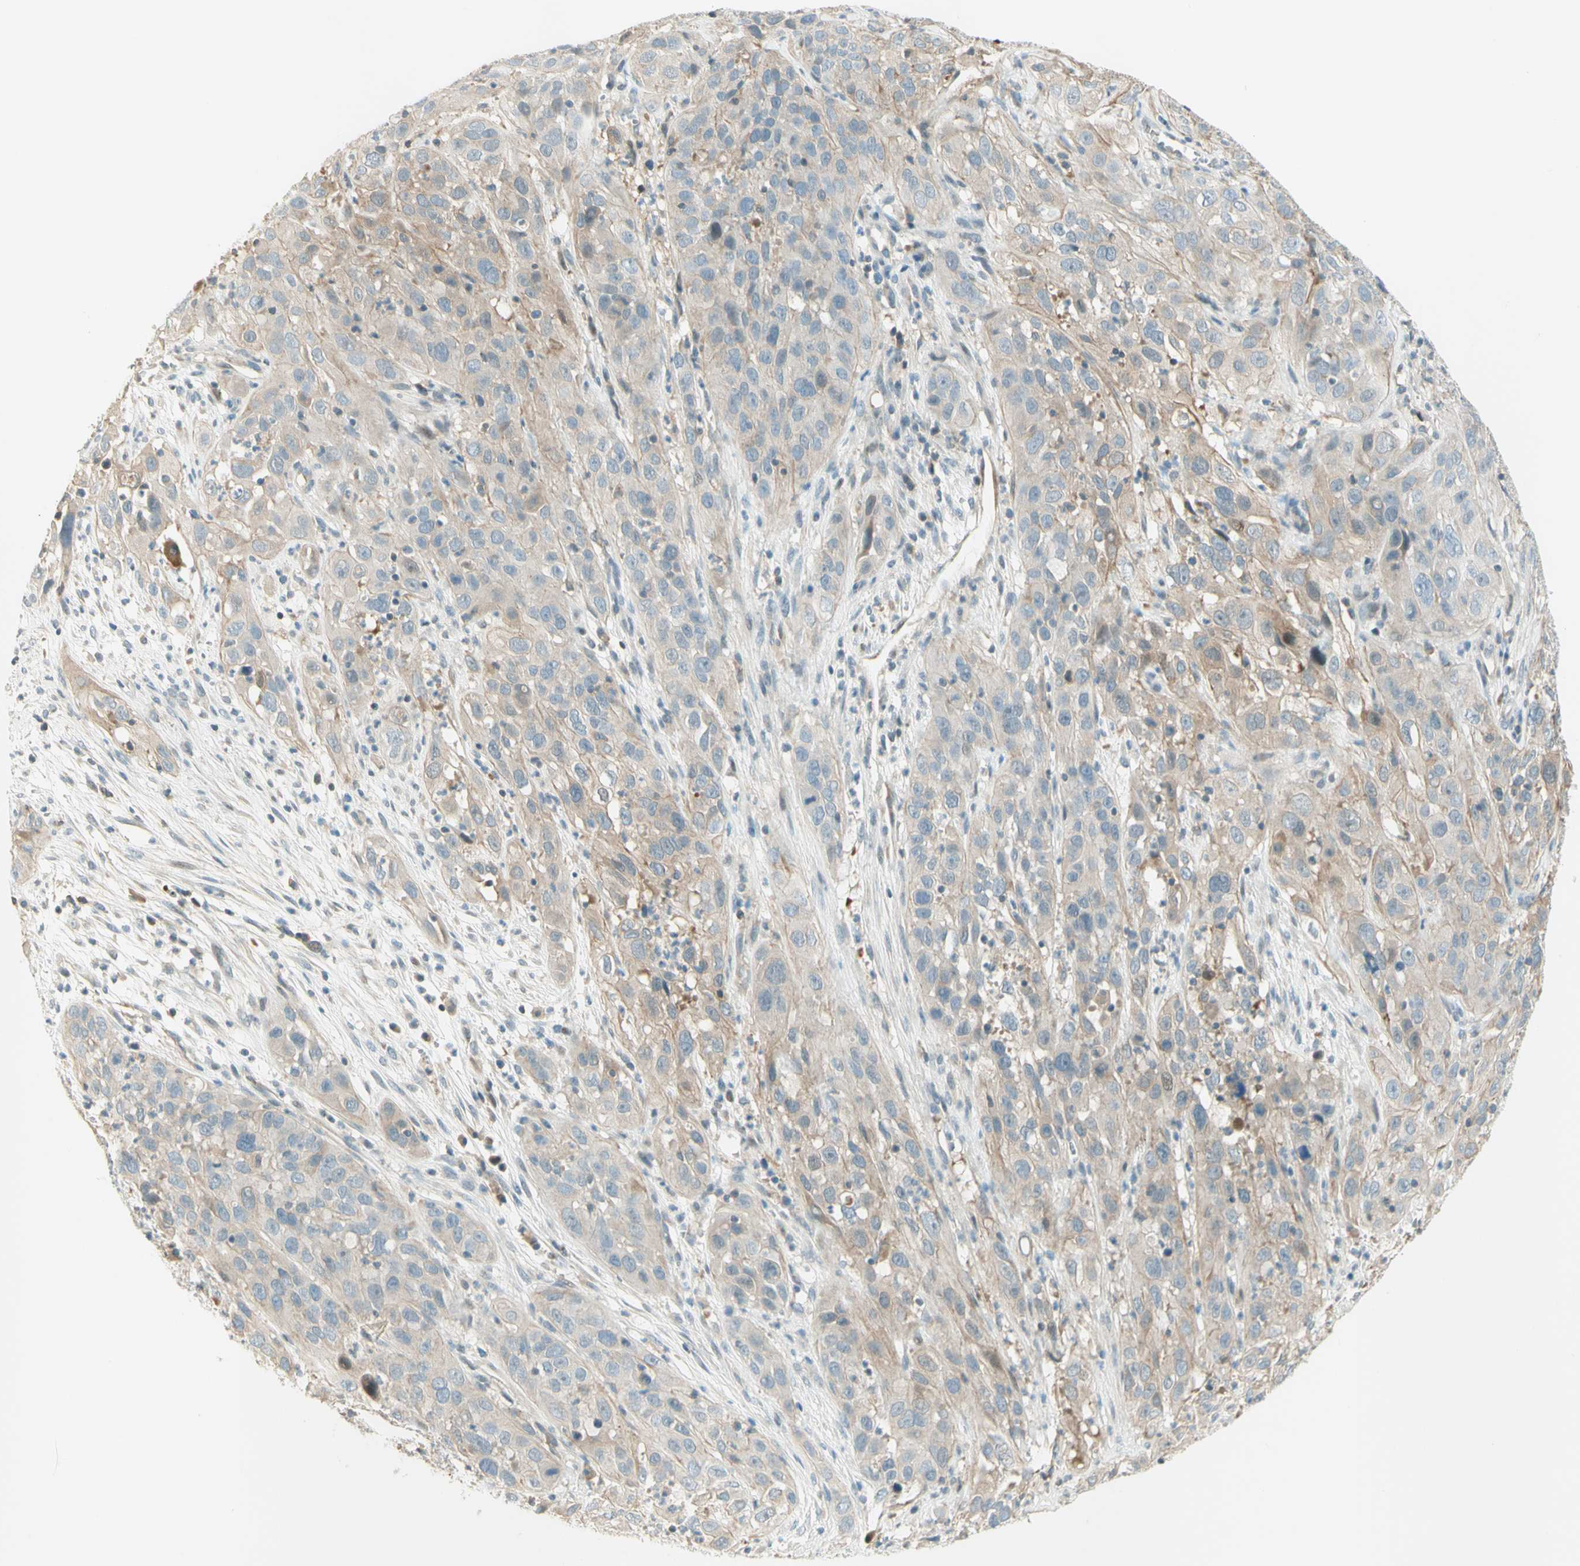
{"staining": {"intensity": "weak", "quantity": ">75%", "location": "cytoplasmic/membranous"}, "tissue": "cervical cancer", "cell_type": "Tumor cells", "image_type": "cancer", "snomed": [{"axis": "morphology", "description": "Squamous cell carcinoma, NOS"}, {"axis": "topography", "description": "Cervix"}], "caption": "High-power microscopy captured an IHC image of cervical squamous cell carcinoma, revealing weak cytoplasmic/membranous positivity in about >75% of tumor cells.", "gene": "PROM1", "patient": {"sex": "female", "age": 32}}